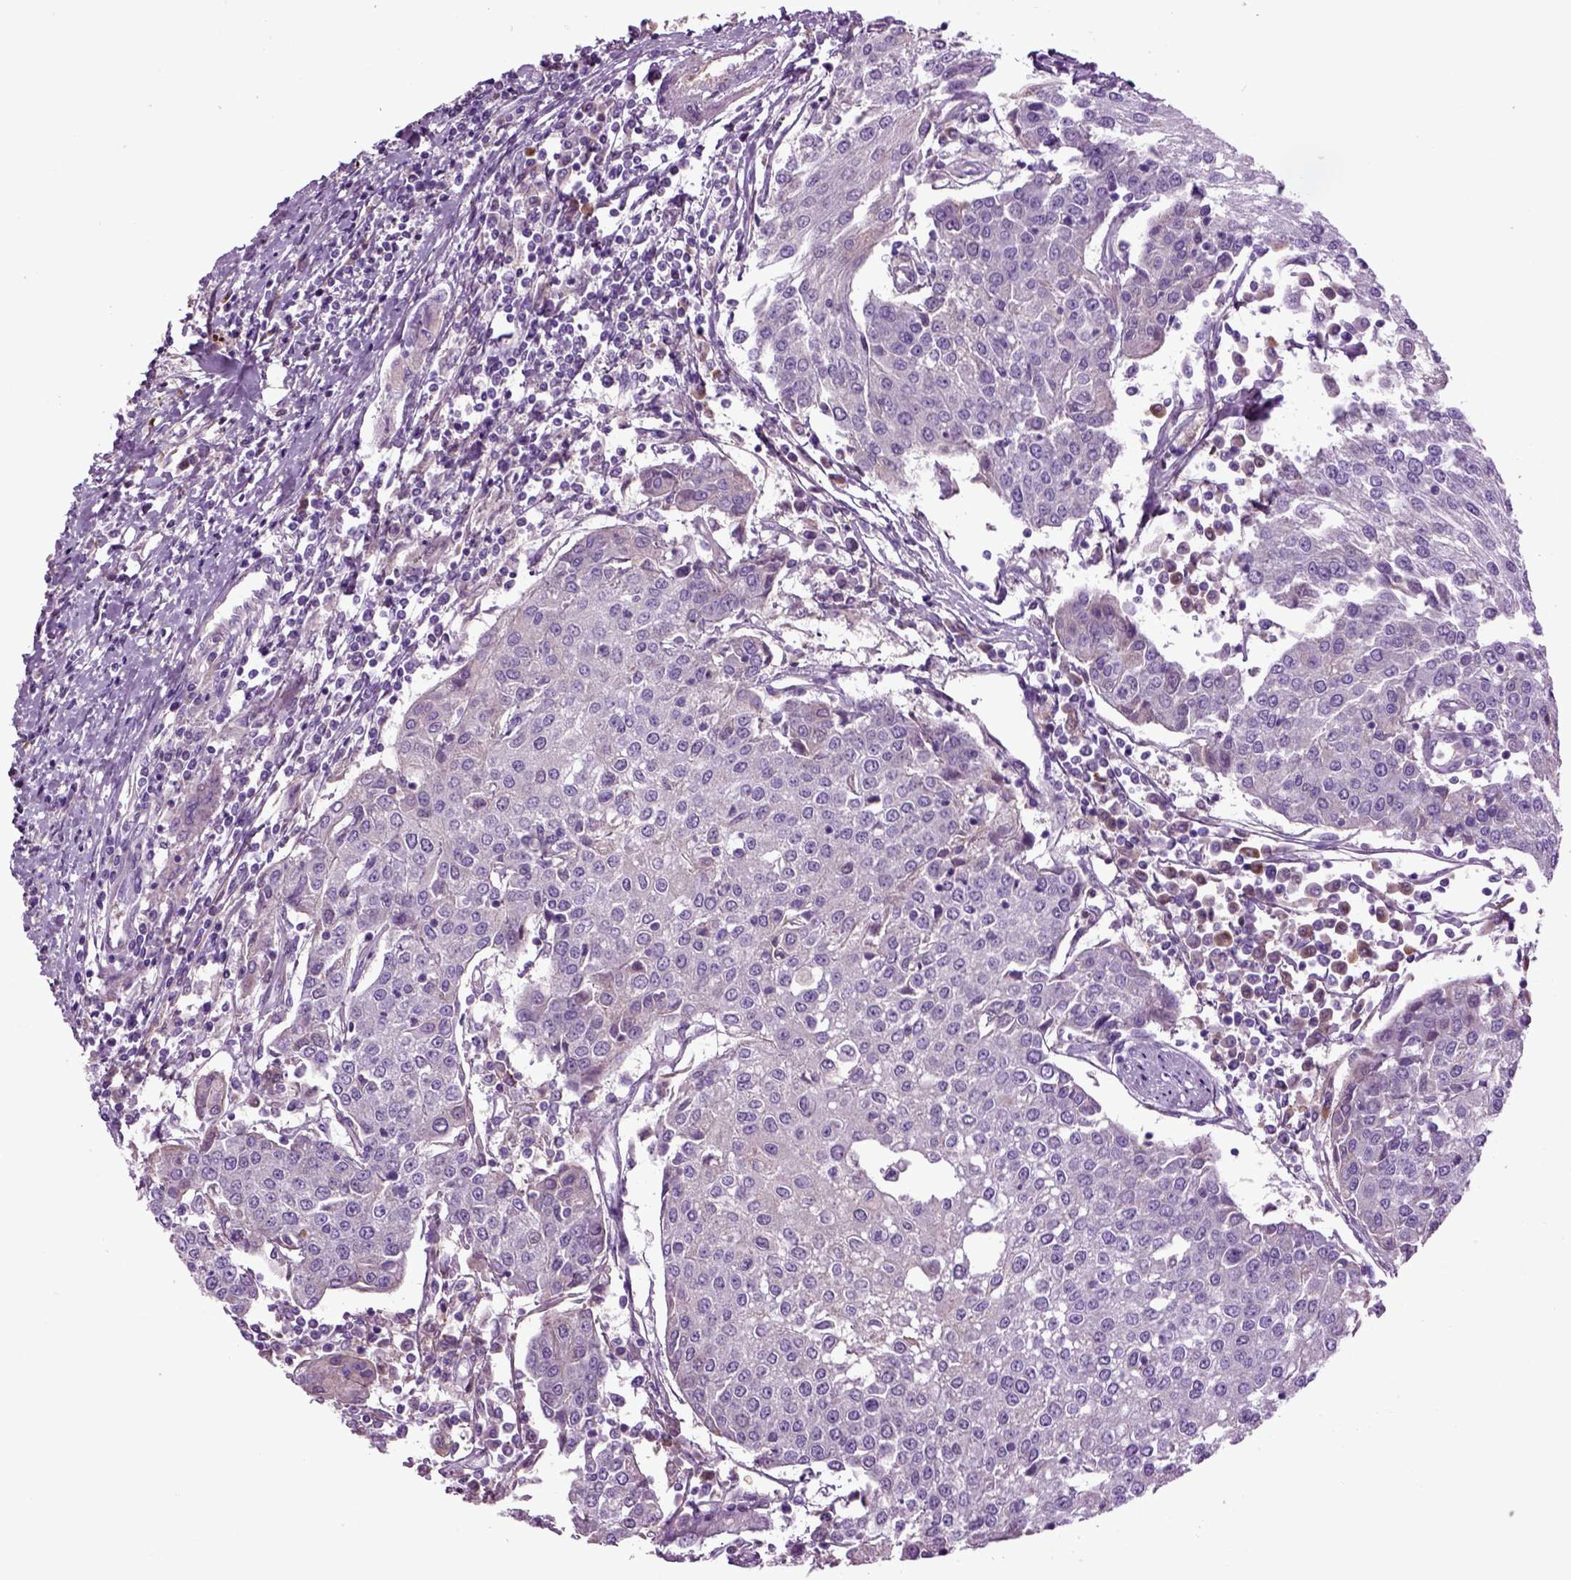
{"staining": {"intensity": "negative", "quantity": "none", "location": "none"}, "tissue": "urothelial cancer", "cell_type": "Tumor cells", "image_type": "cancer", "snomed": [{"axis": "morphology", "description": "Urothelial carcinoma, High grade"}, {"axis": "topography", "description": "Urinary bladder"}], "caption": "Tumor cells show no significant protein expression in high-grade urothelial carcinoma.", "gene": "SPON1", "patient": {"sex": "female", "age": 85}}